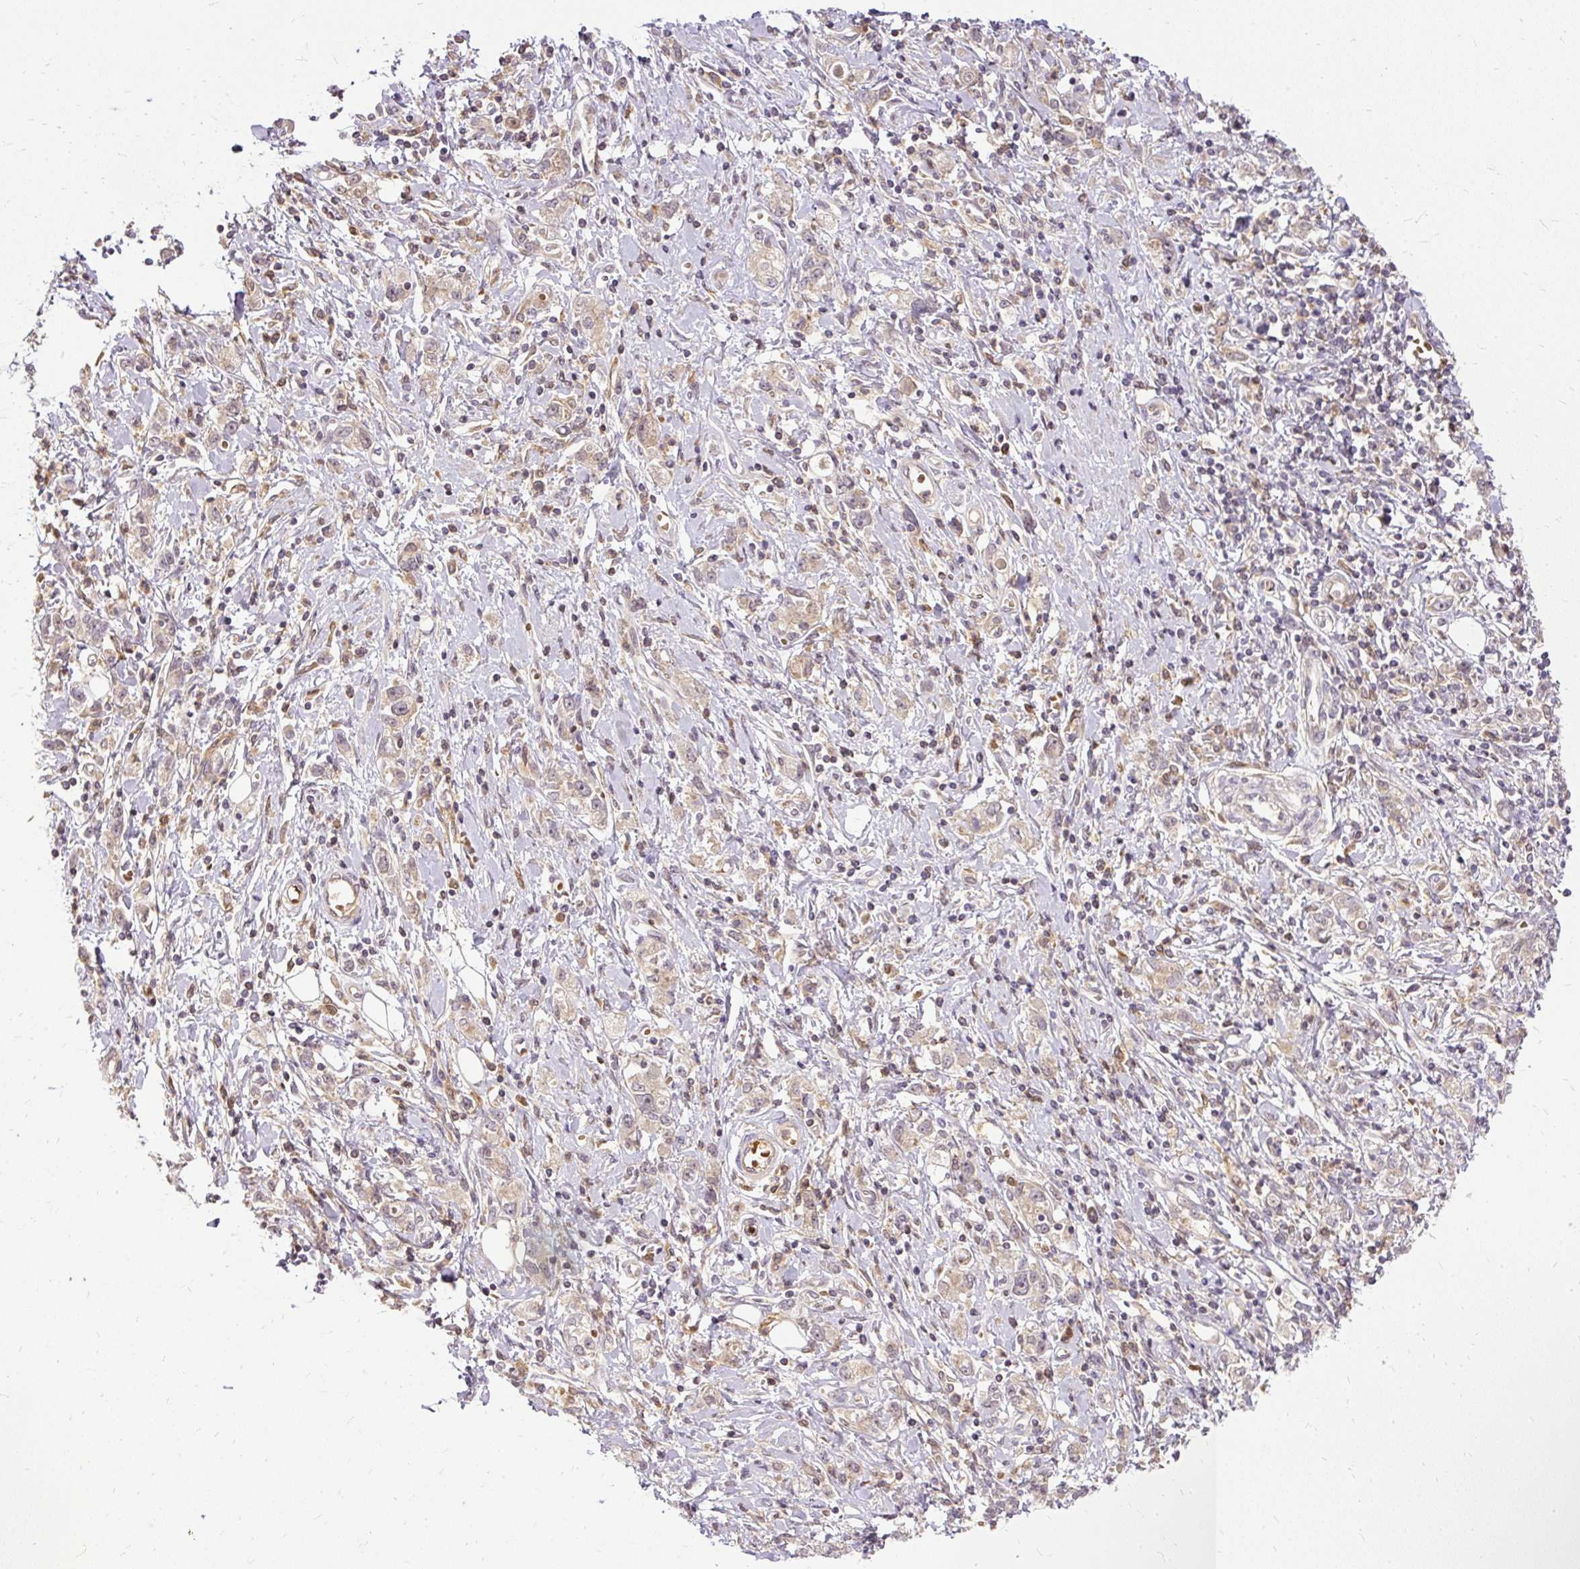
{"staining": {"intensity": "weak", "quantity": "25%-75%", "location": "cytoplasmic/membranous"}, "tissue": "stomach cancer", "cell_type": "Tumor cells", "image_type": "cancer", "snomed": [{"axis": "morphology", "description": "Adenocarcinoma, NOS"}, {"axis": "topography", "description": "Stomach"}], "caption": "The micrograph shows staining of stomach cancer, revealing weak cytoplasmic/membranous protein expression (brown color) within tumor cells.", "gene": "AP5S1", "patient": {"sex": "female", "age": 76}}